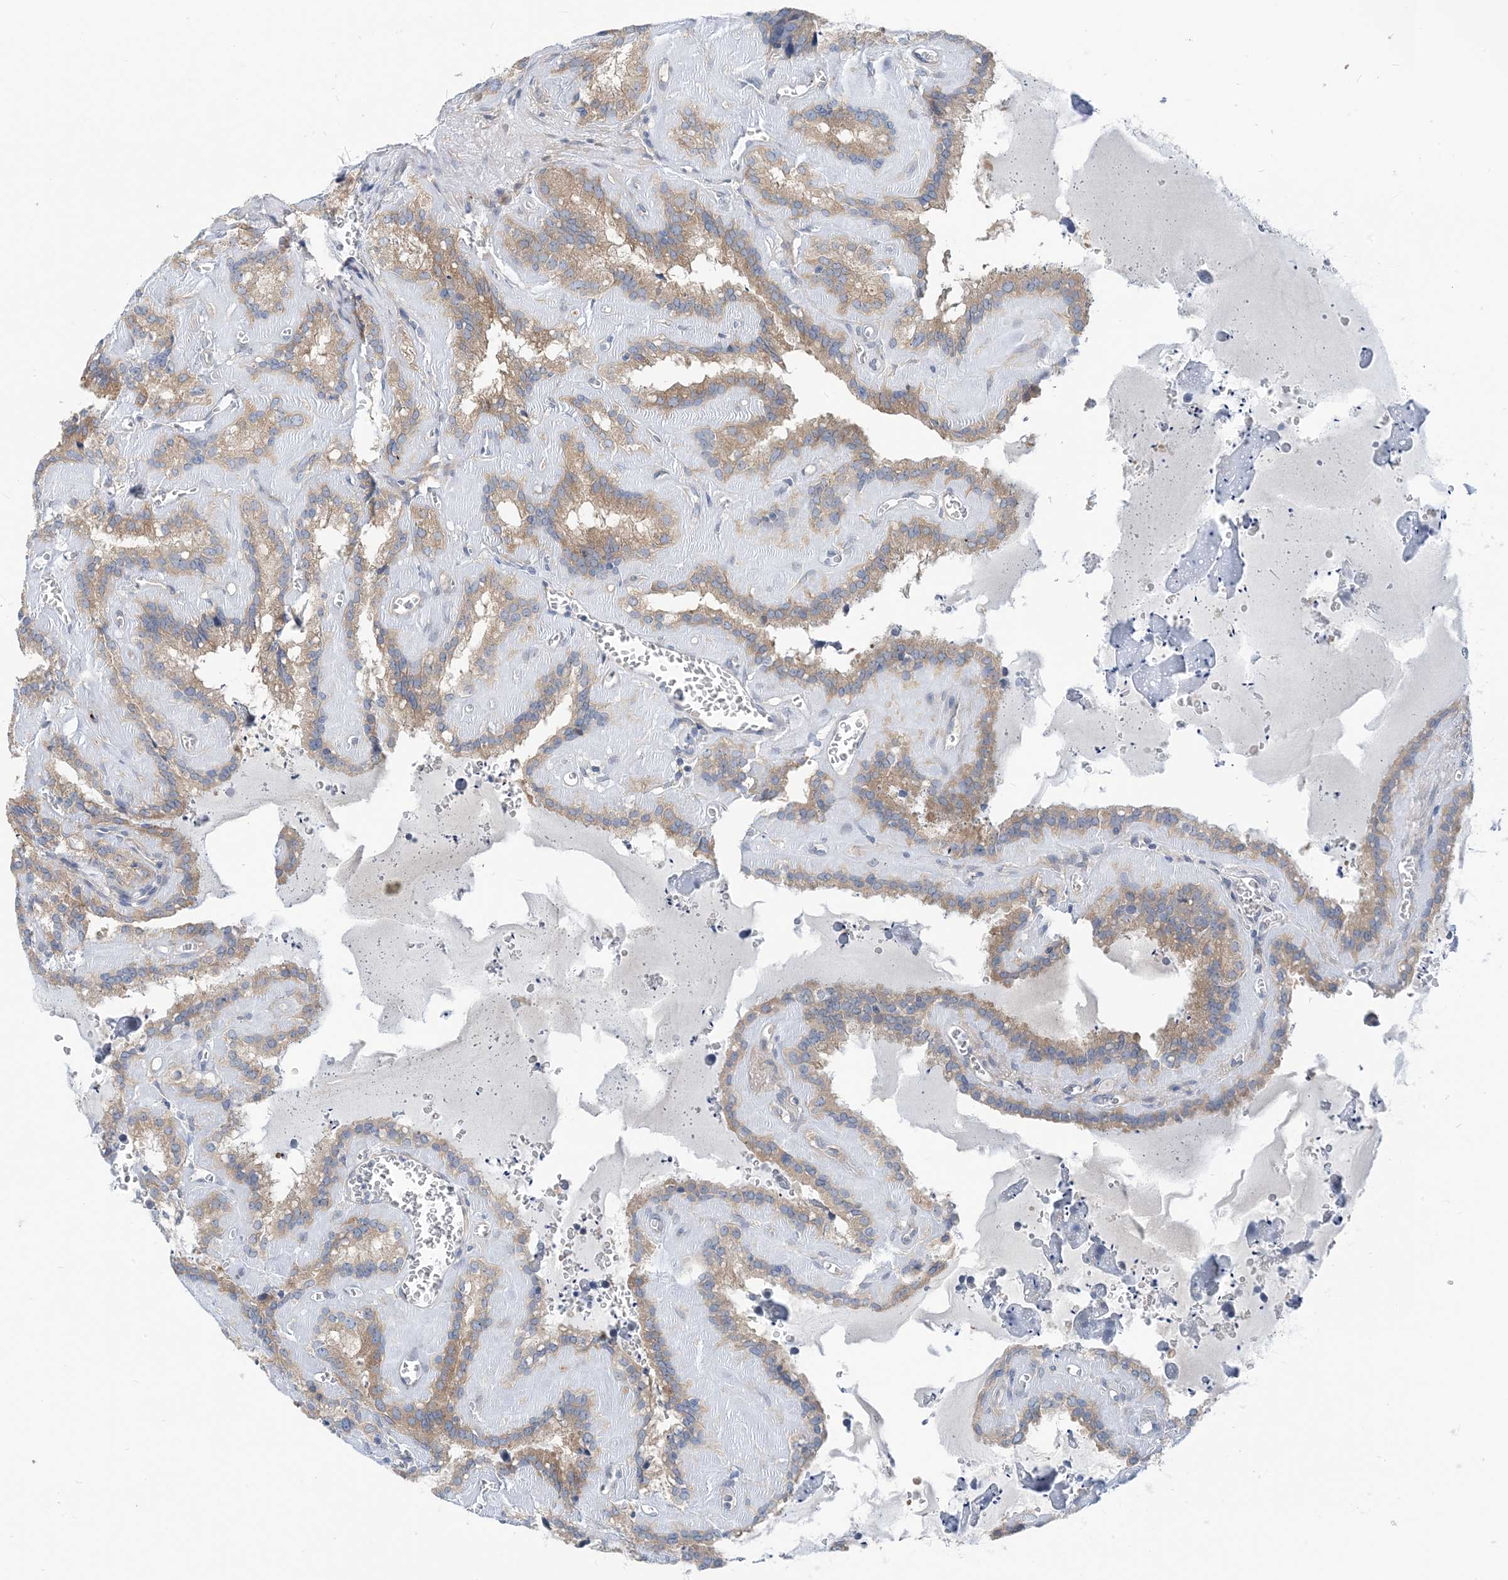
{"staining": {"intensity": "moderate", "quantity": ">75%", "location": "cytoplasmic/membranous"}, "tissue": "seminal vesicle", "cell_type": "Glandular cells", "image_type": "normal", "snomed": [{"axis": "morphology", "description": "Normal tissue, NOS"}, {"axis": "topography", "description": "Prostate"}, {"axis": "topography", "description": "Seminal veicle"}], "caption": "Immunohistochemistry (IHC) photomicrograph of benign seminal vesicle: human seminal vesicle stained using immunohistochemistry shows medium levels of moderate protein expression localized specifically in the cytoplasmic/membranous of glandular cells, appearing as a cytoplasmic/membranous brown color.", "gene": "PLEKHA3", "patient": {"sex": "male", "age": 59}}